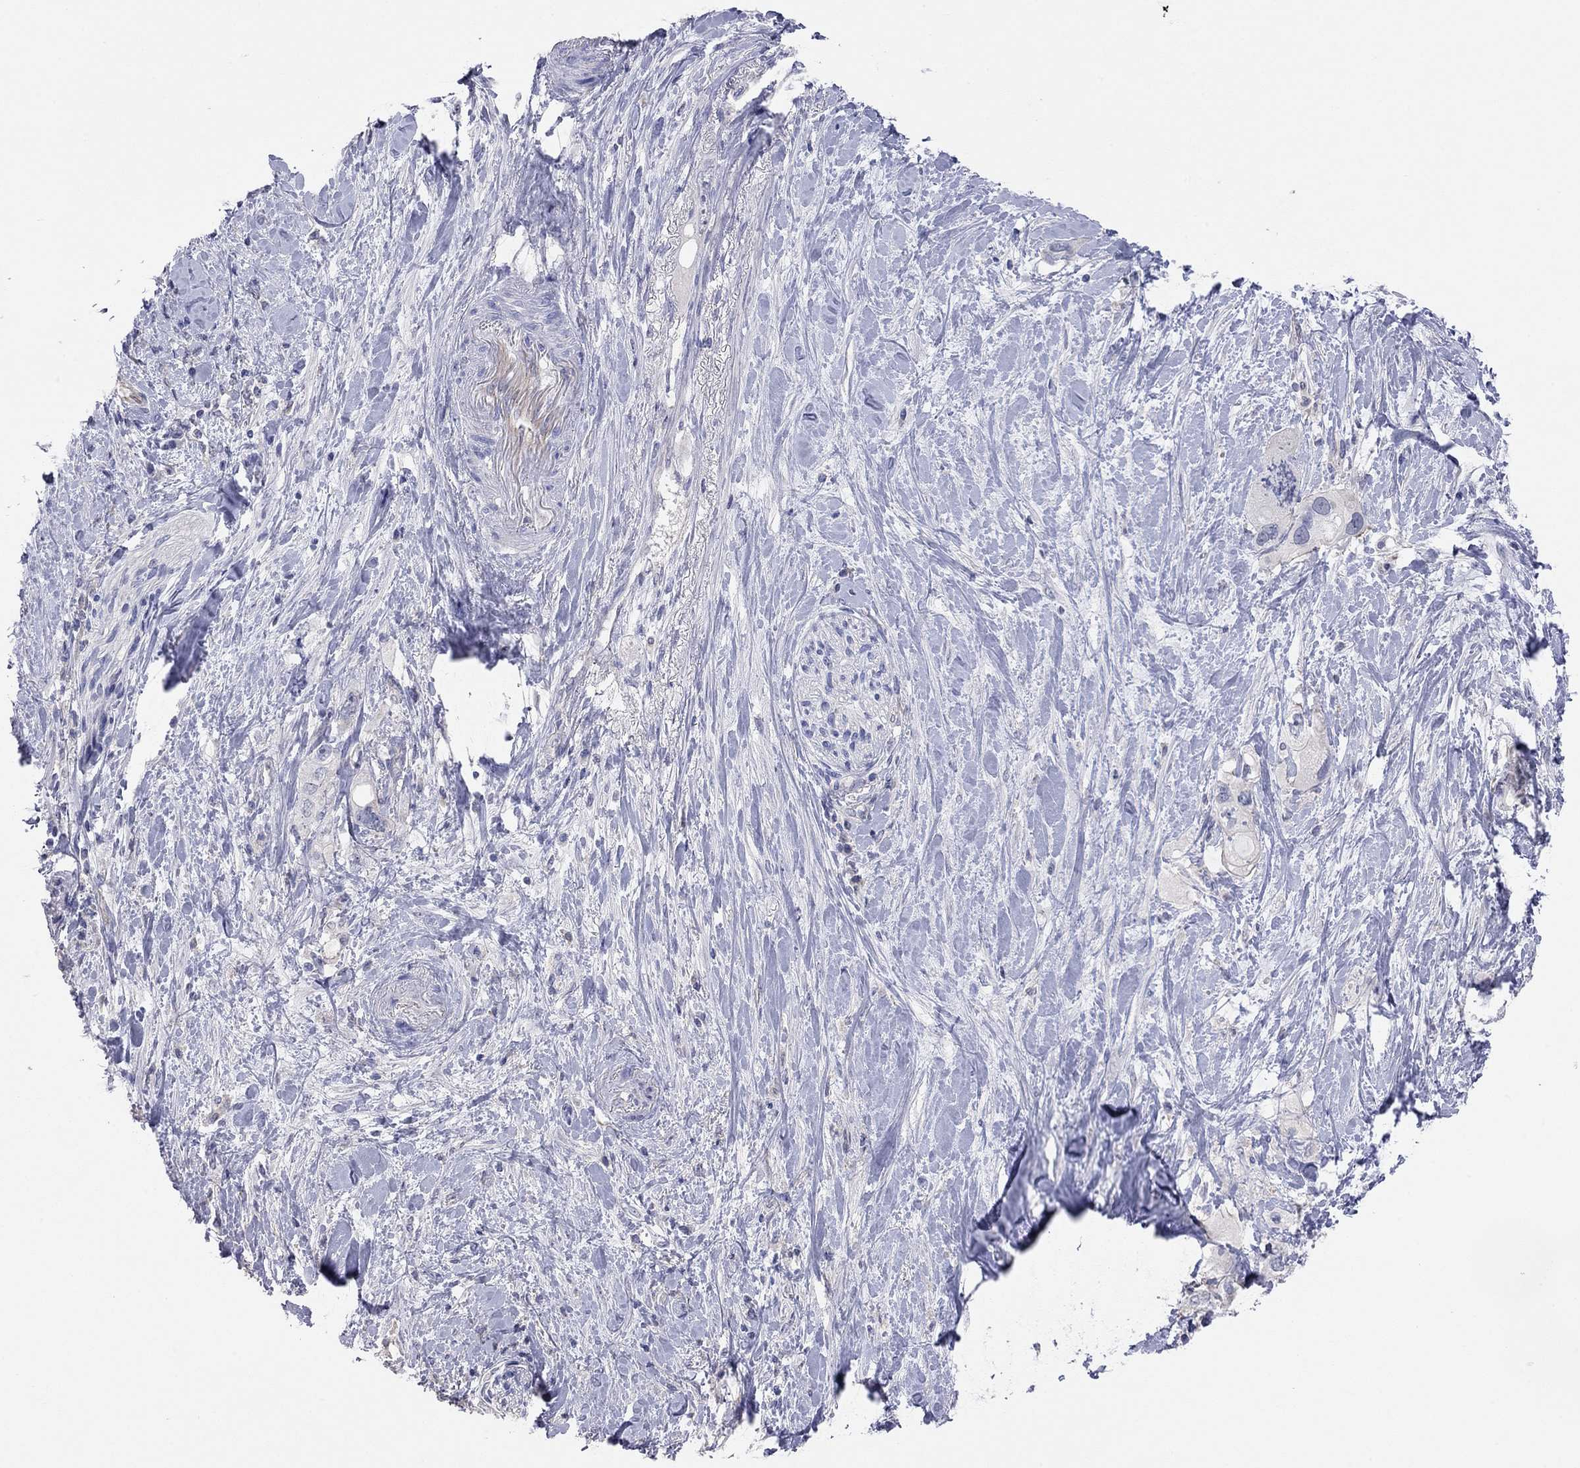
{"staining": {"intensity": "negative", "quantity": "none", "location": "none"}, "tissue": "pancreatic cancer", "cell_type": "Tumor cells", "image_type": "cancer", "snomed": [{"axis": "morphology", "description": "Adenocarcinoma, NOS"}, {"axis": "topography", "description": "Pancreas"}], "caption": "Immunohistochemical staining of human pancreatic cancer (adenocarcinoma) reveals no significant positivity in tumor cells.", "gene": "KCNB1", "patient": {"sex": "female", "age": 56}}